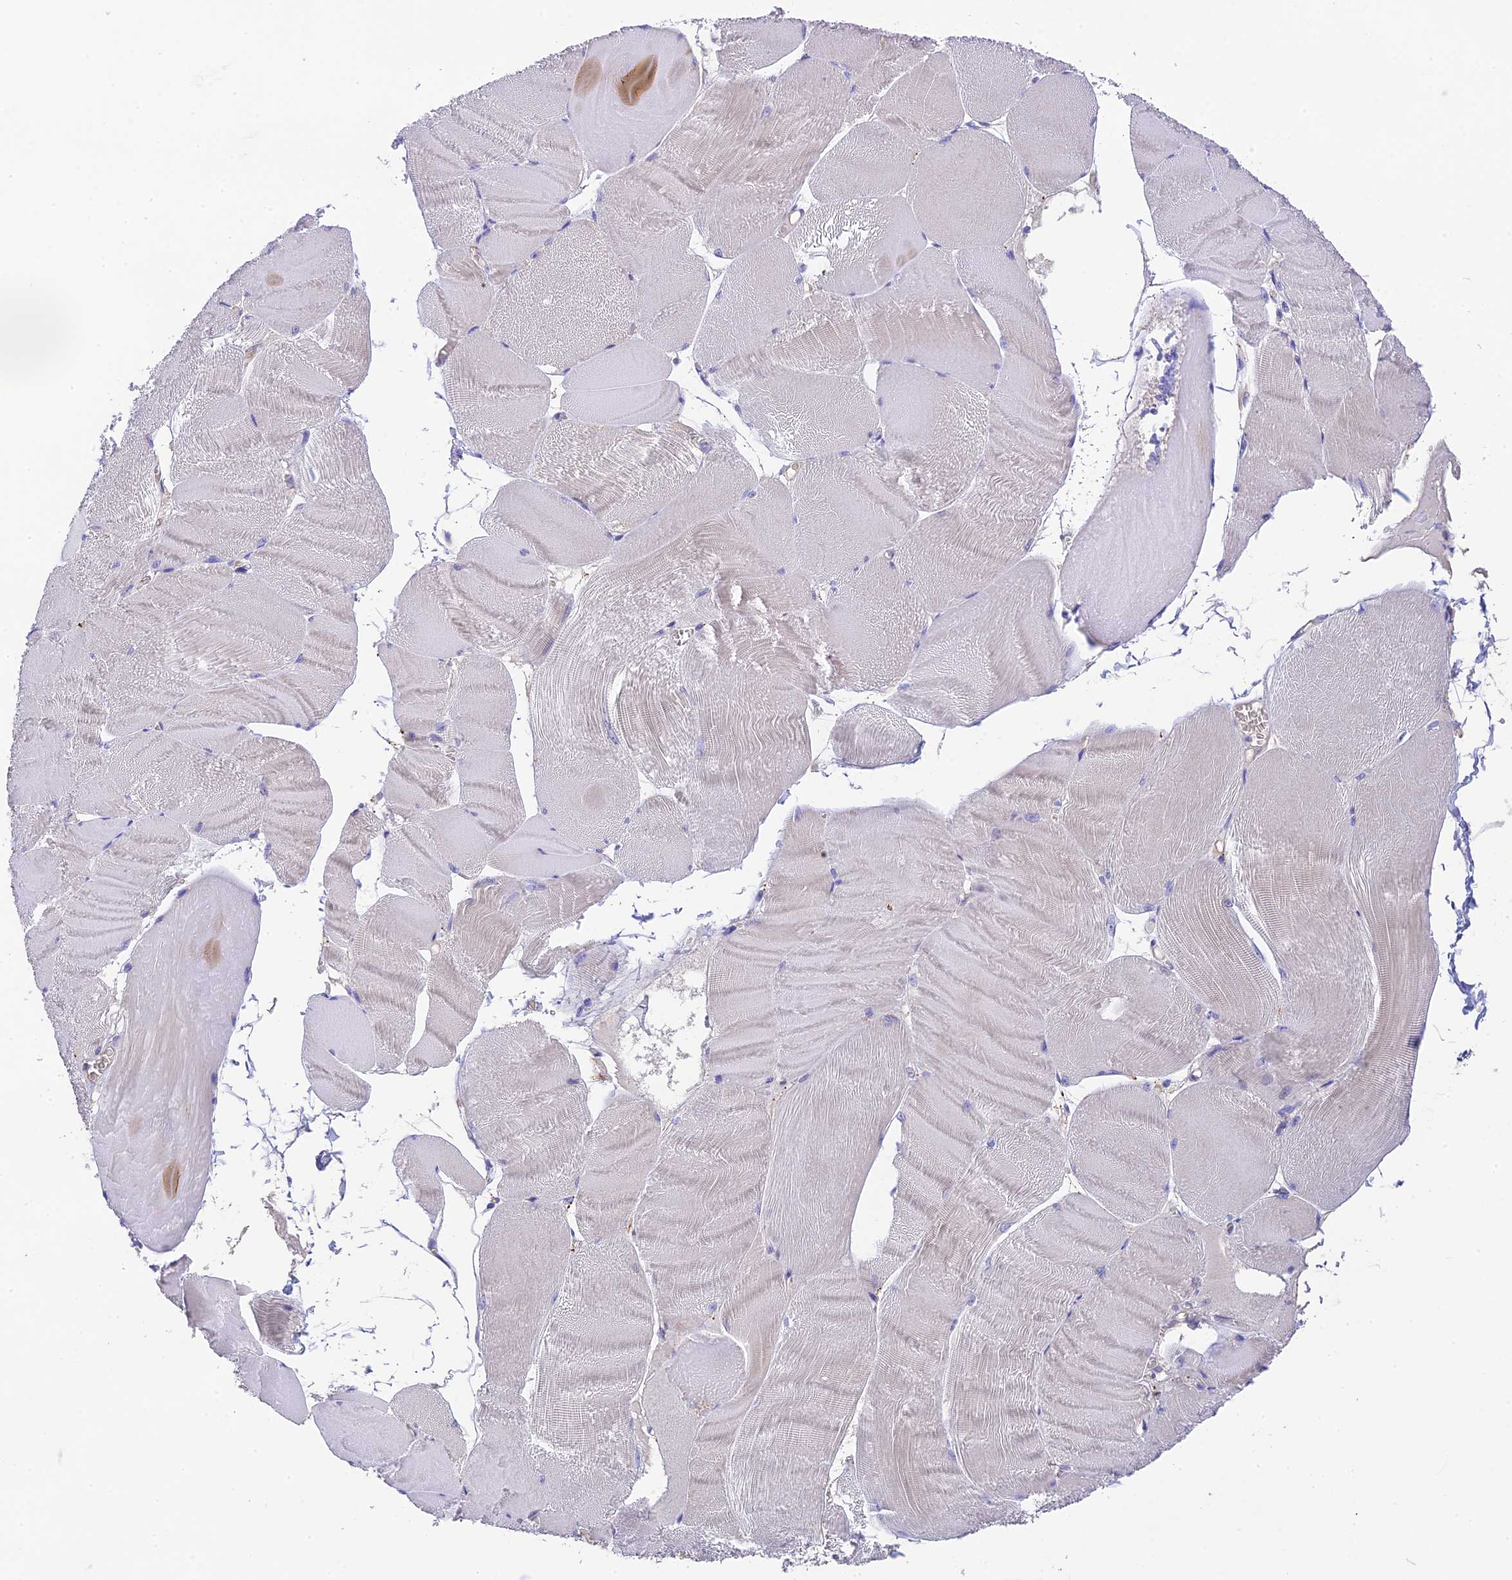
{"staining": {"intensity": "negative", "quantity": "none", "location": "none"}, "tissue": "skeletal muscle", "cell_type": "Myocytes", "image_type": "normal", "snomed": [{"axis": "morphology", "description": "Normal tissue, NOS"}, {"axis": "morphology", "description": "Basal cell carcinoma"}, {"axis": "topography", "description": "Skeletal muscle"}], "caption": "This is an immunohistochemistry micrograph of unremarkable human skeletal muscle. There is no positivity in myocytes.", "gene": "HSD17B2", "patient": {"sex": "female", "age": 64}}